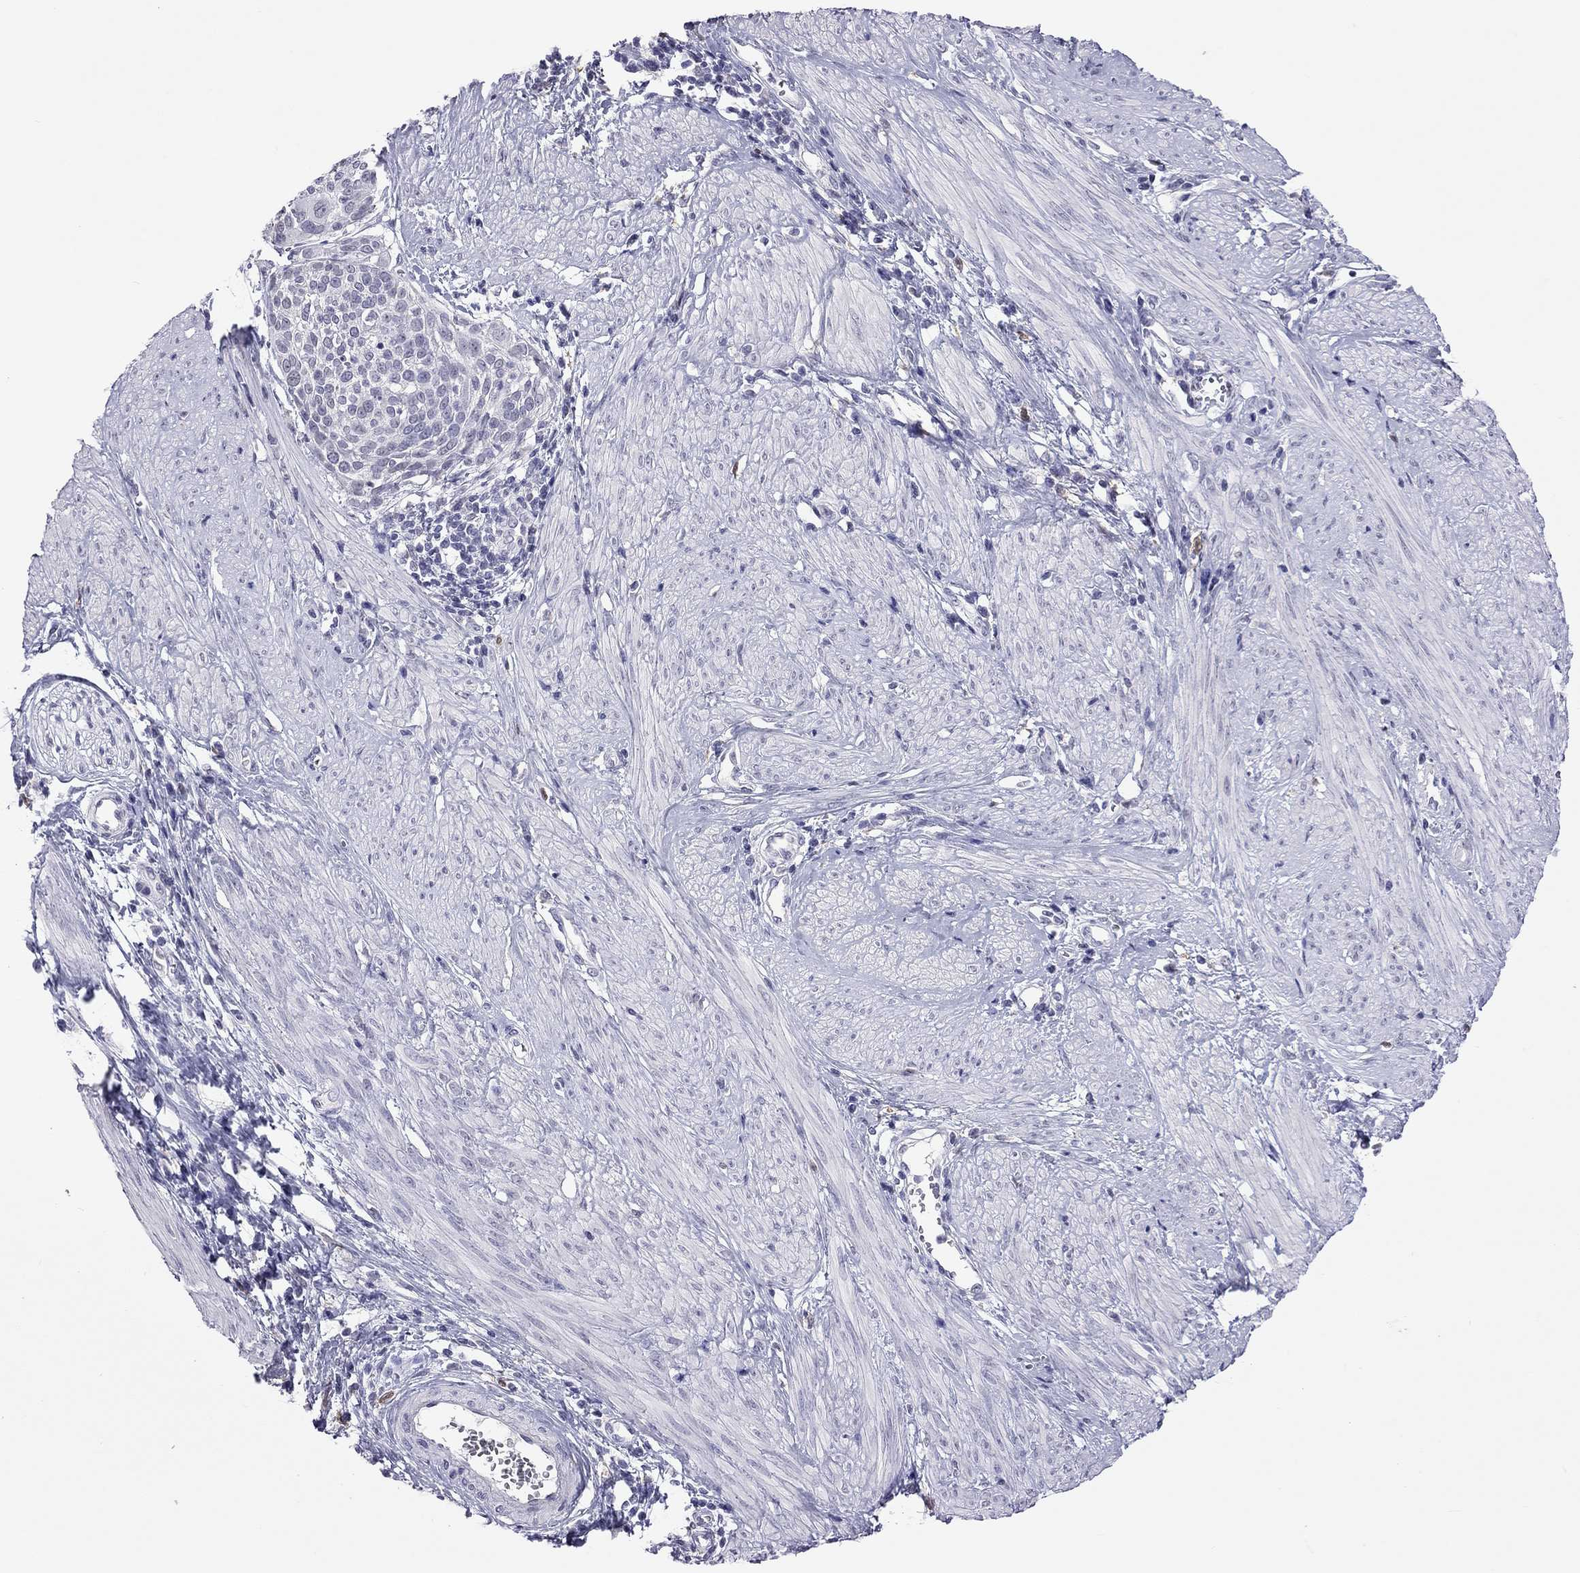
{"staining": {"intensity": "negative", "quantity": "none", "location": "none"}, "tissue": "cervical cancer", "cell_type": "Tumor cells", "image_type": "cancer", "snomed": [{"axis": "morphology", "description": "Squamous cell carcinoma, NOS"}, {"axis": "topography", "description": "Cervix"}], "caption": "Protein analysis of cervical squamous cell carcinoma reveals no significant positivity in tumor cells.", "gene": "PPP1R3A", "patient": {"sex": "female", "age": 39}}